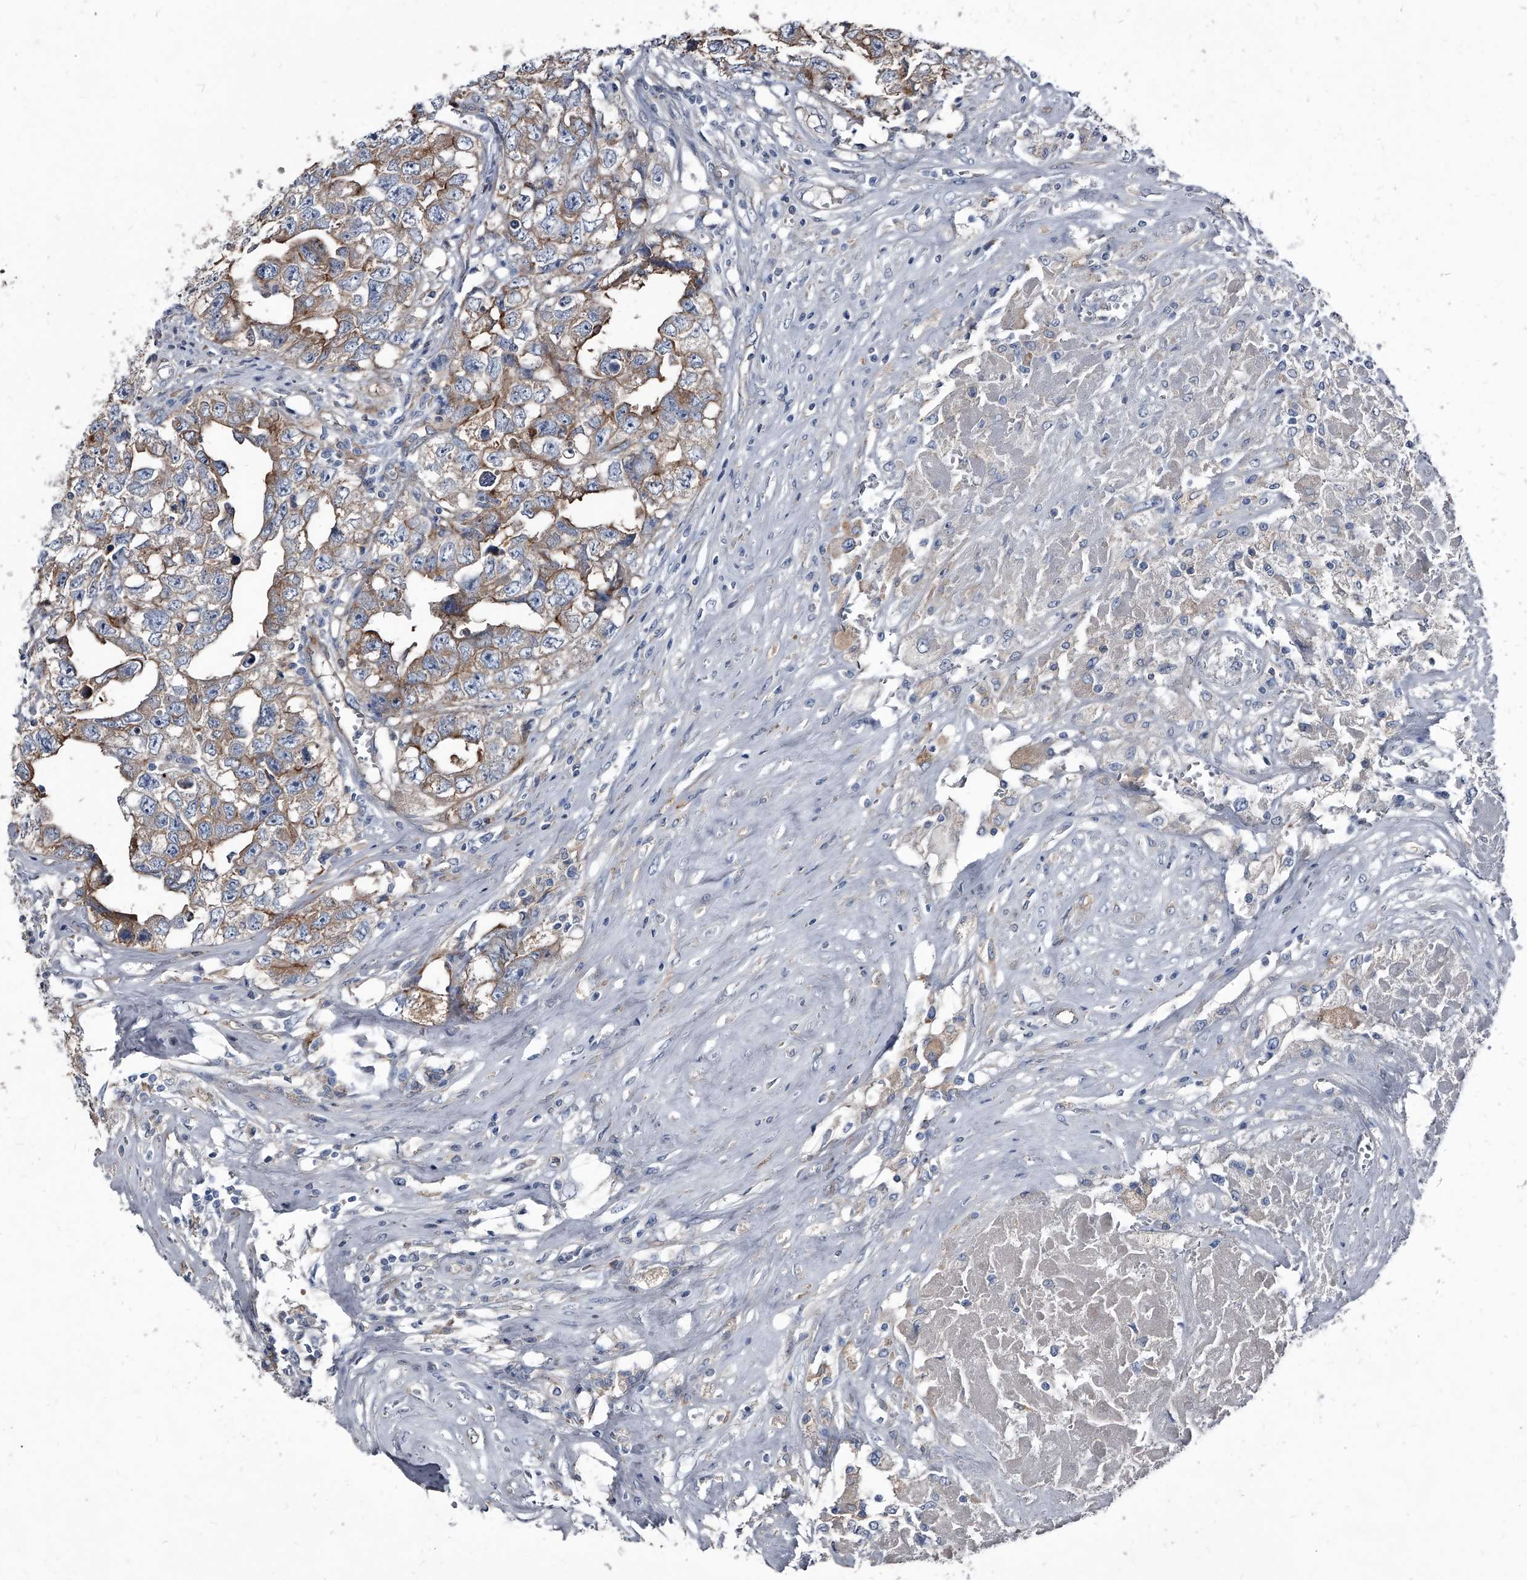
{"staining": {"intensity": "moderate", "quantity": "25%-75%", "location": "cytoplasmic/membranous"}, "tissue": "testis cancer", "cell_type": "Tumor cells", "image_type": "cancer", "snomed": [{"axis": "morphology", "description": "Seminoma, NOS"}, {"axis": "morphology", "description": "Carcinoma, Embryonal, NOS"}, {"axis": "topography", "description": "Testis"}], "caption": "Moderate cytoplasmic/membranous expression is present in about 25%-75% of tumor cells in testis cancer.", "gene": "PGLYRP3", "patient": {"sex": "male", "age": 43}}